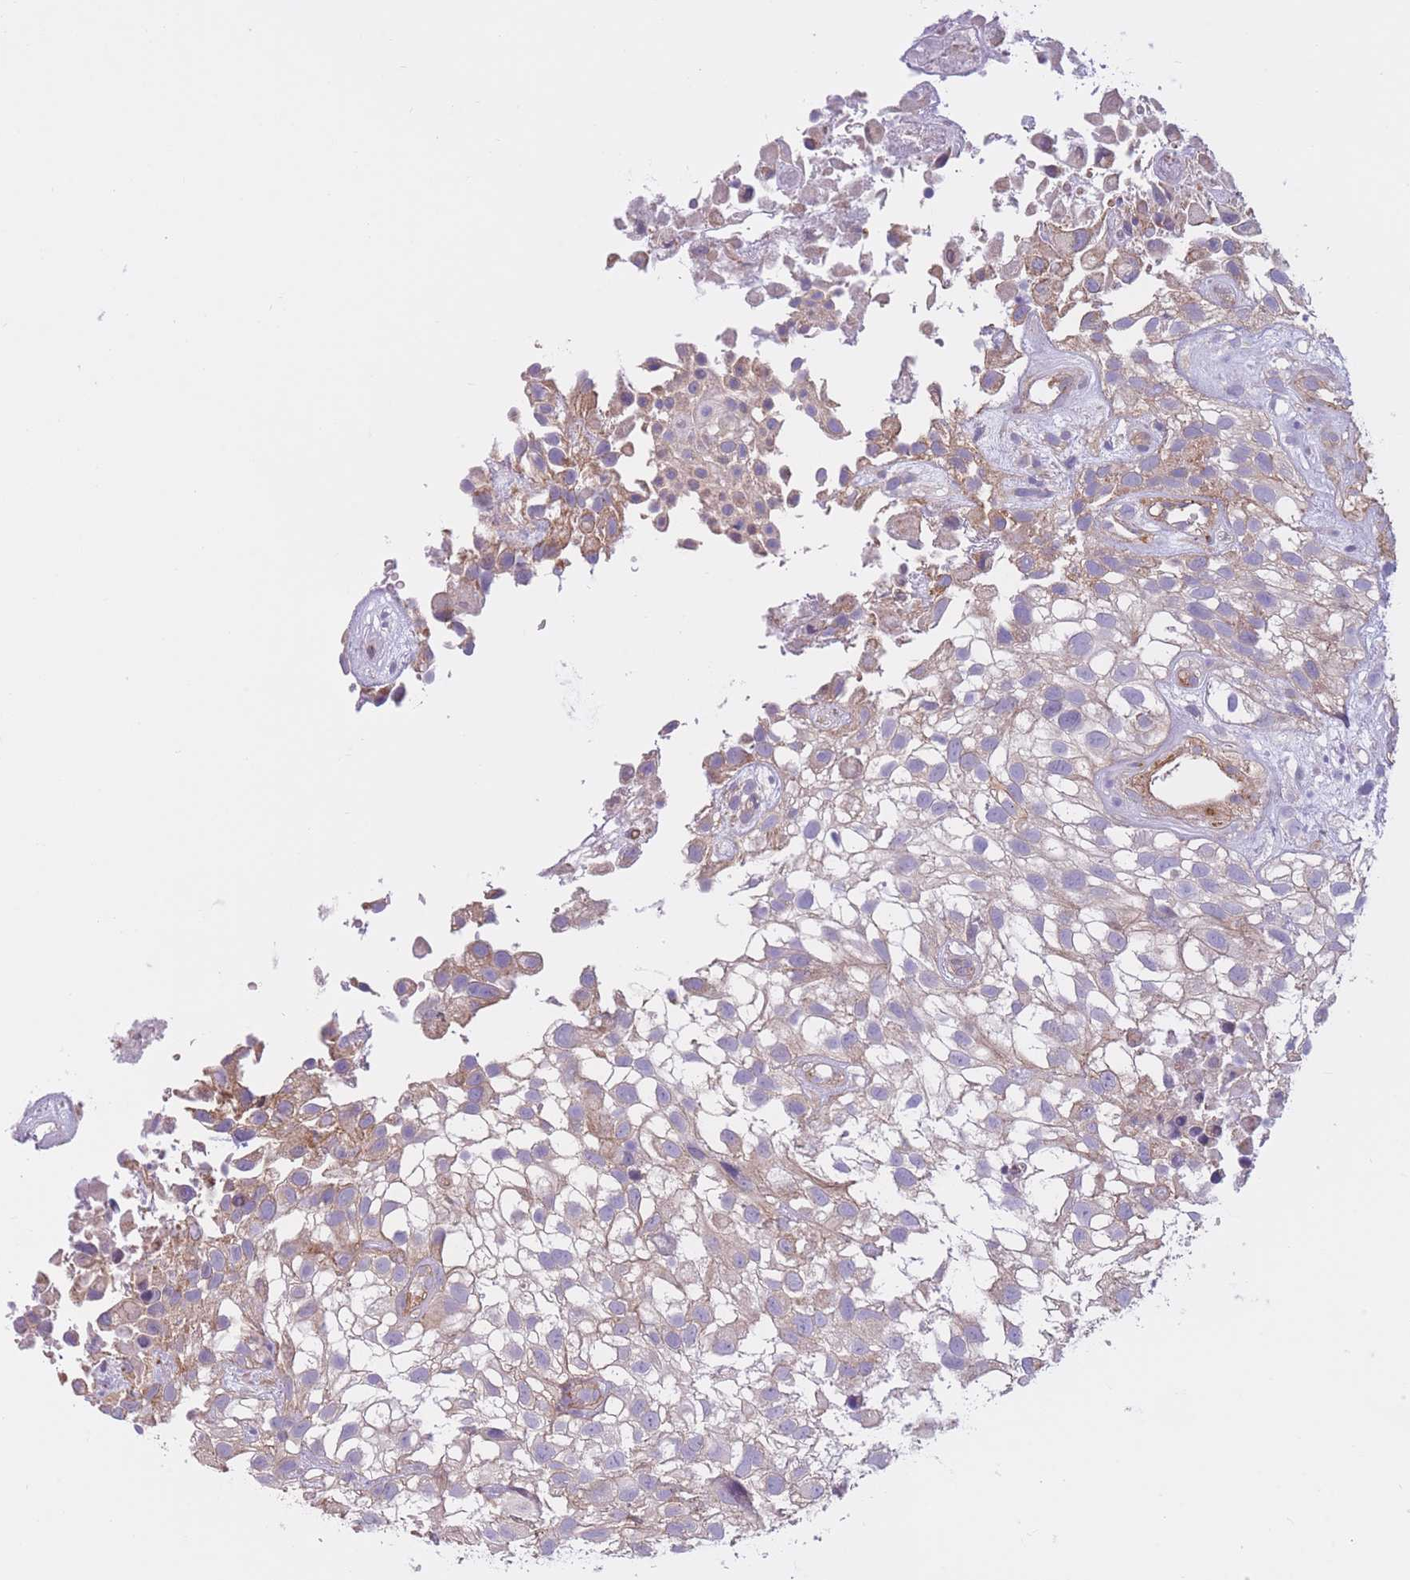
{"staining": {"intensity": "weak", "quantity": "25%-75%", "location": "cytoplasmic/membranous"}, "tissue": "urothelial cancer", "cell_type": "Tumor cells", "image_type": "cancer", "snomed": [{"axis": "morphology", "description": "Urothelial carcinoma, High grade"}, {"axis": "topography", "description": "Urinary bladder"}], "caption": "IHC photomicrograph of human urothelial cancer stained for a protein (brown), which displays low levels of weak cytoplasmic/membranous staining in approximately 25%-75% of tumor cells.", "gene": "SERPINB3", "patient": {"sex": "male", "age": 56}}